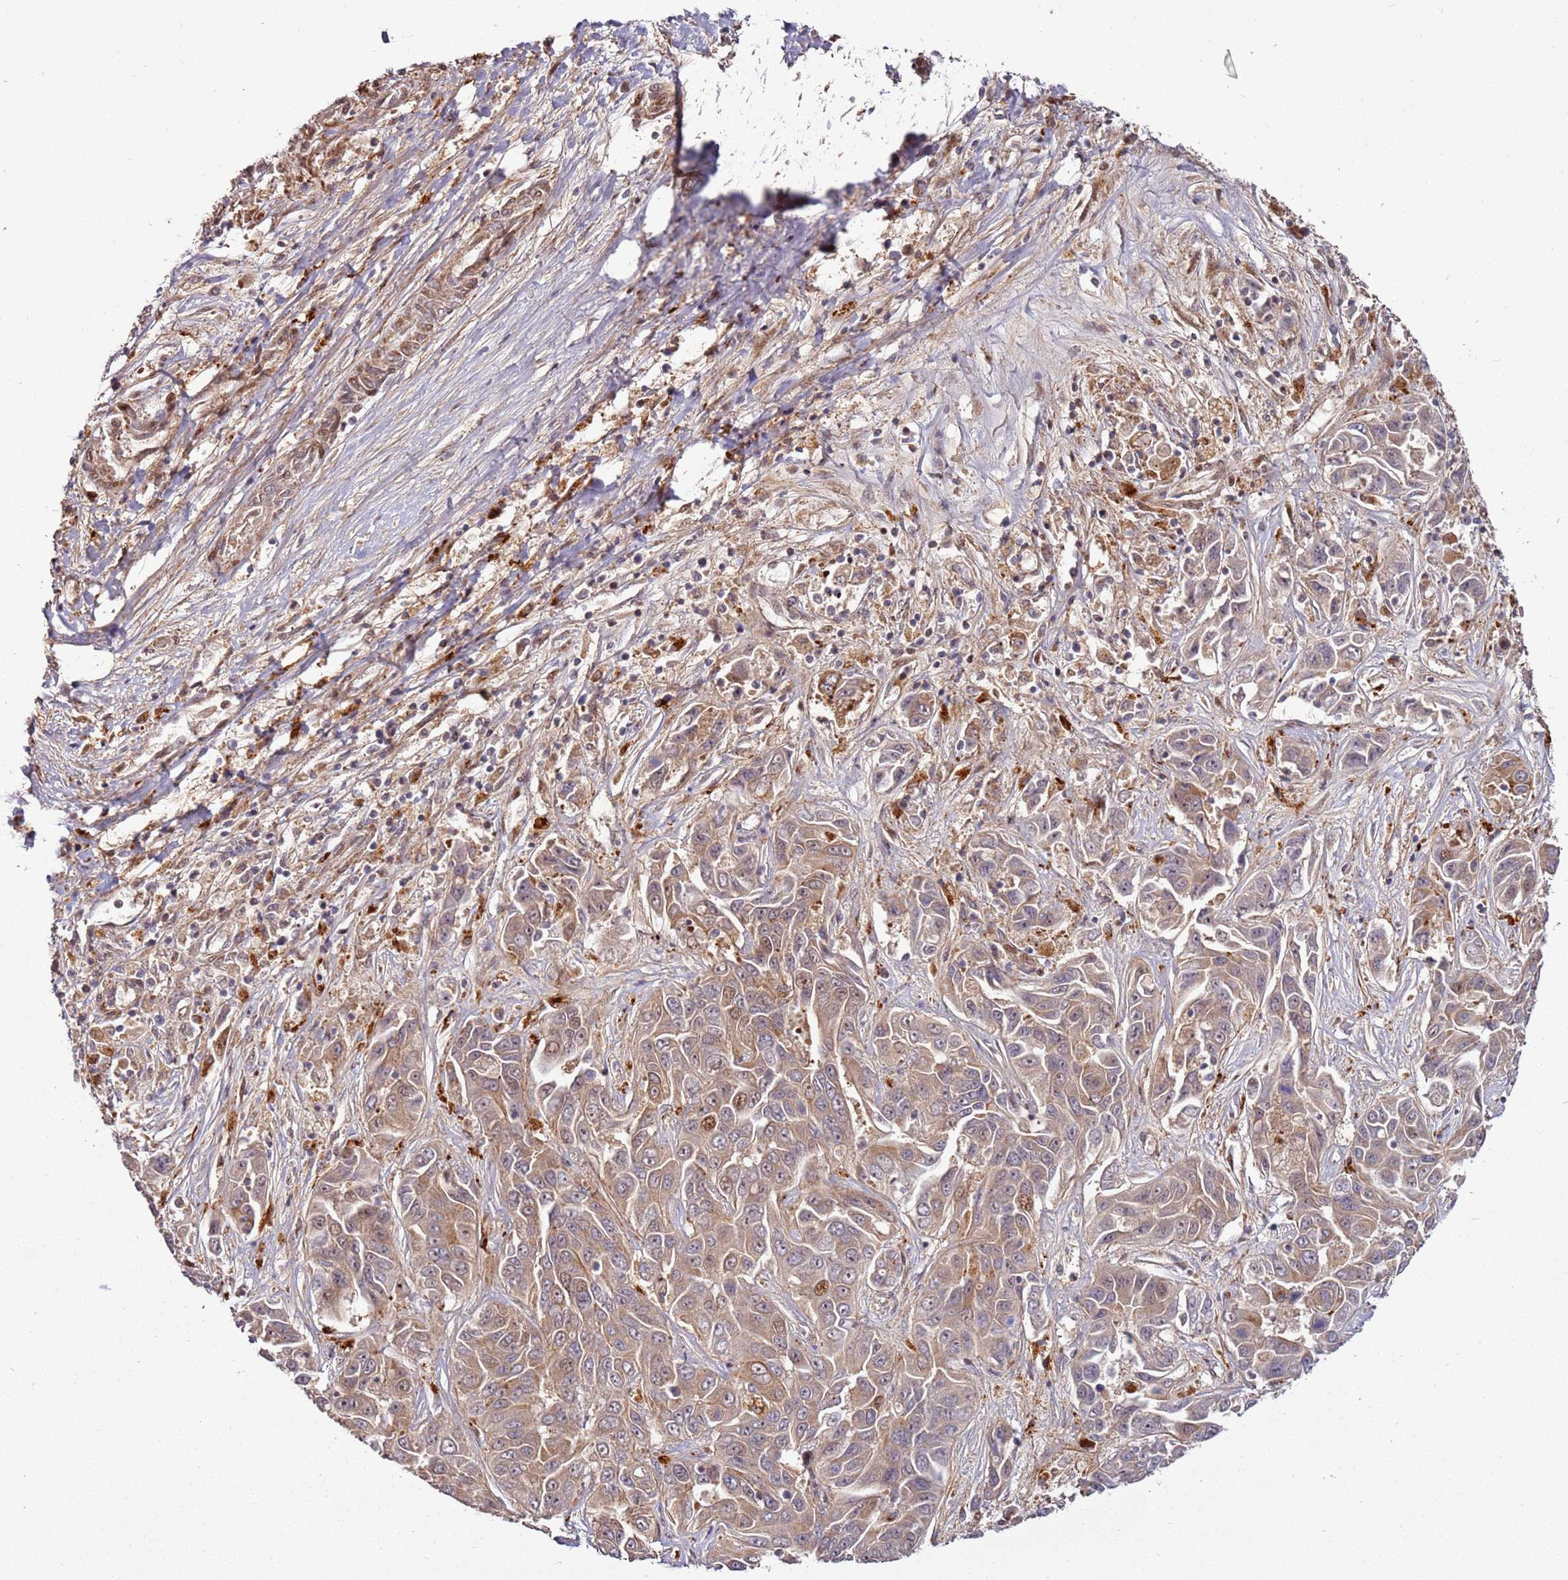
{"staining": {"intensity": "moderate", "quantity": ">75%", "location": "cytoplasmic/membranous,nuclear"}, "tissue": "liver cancer", "cell_type": "Tumor cells", "image_type": "cancer", "snomed": [{"axis": "morphology", "description": "Cholangiocarcinoma"}, {"axis": "topography", "description": "Liver"}], "caption": "A brown stain highlights moderate cytoplasmic/membranous and nuclear positivity of a protein in human cholangiocarcinoma (liver) tumor cells. (Brightfield microscopy of DAB IHC at high magnification).", "gene": "RHBDL1", "patient": {"sex": "female", "age": 52}}